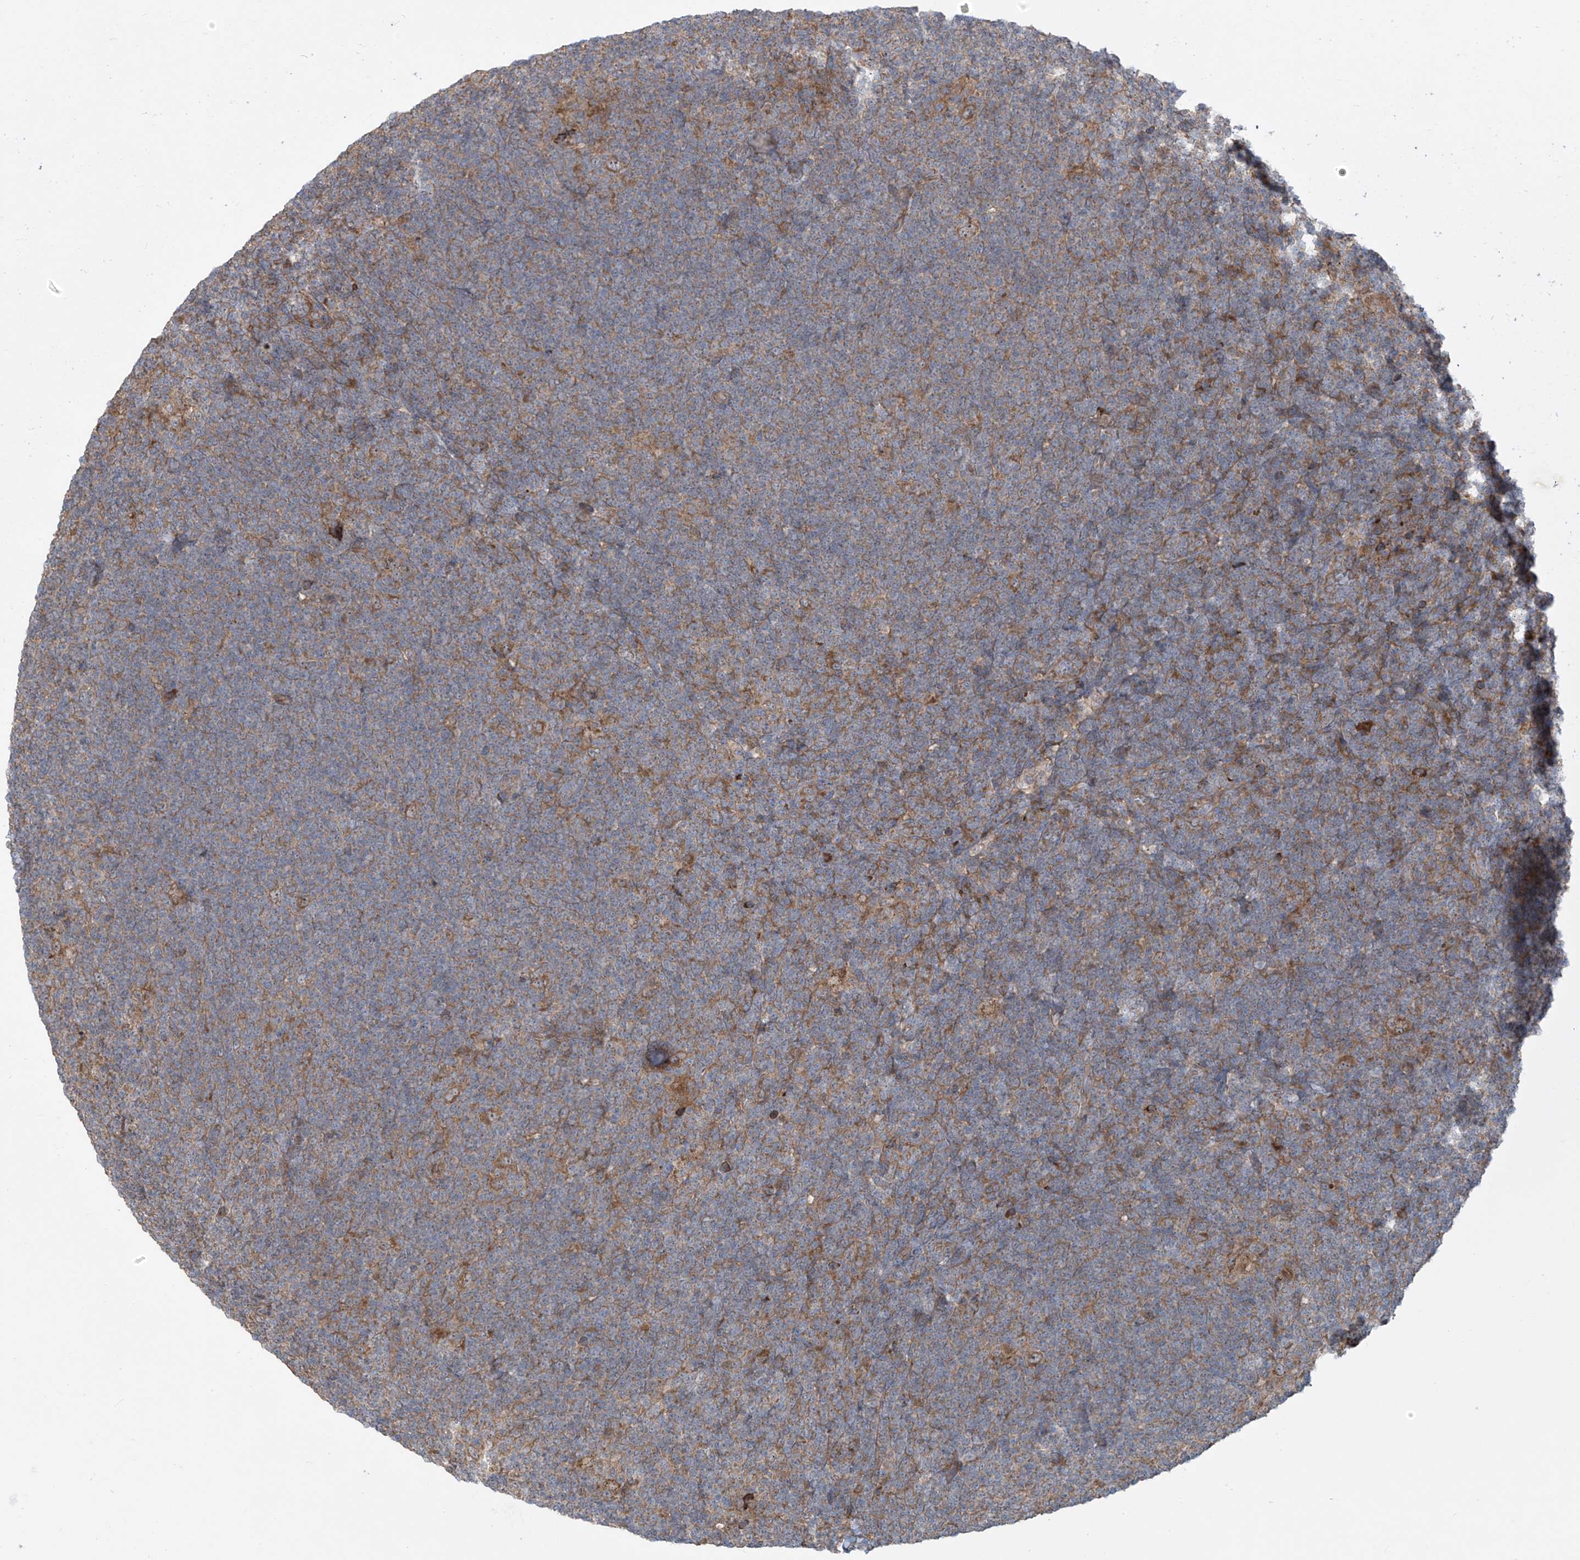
{"staining": {"intensity": "moderate", "quantity": ">75%", "location": "cytoplasmic/membranous"}, "tissue": "lymphoma", "cell_type": "Tumor cells", "image_type": "cancer", "snomed": [{"axis": "morphology", "description": "Hodgkin's disease, NOS"}, {"axis": "topography", "description": "Lymph node"}], "caption": "Protein expression by immunohistochemistry reveals moderate cytoplasmic/membranous staining in about >75% of tumor cells in lymphoma.", "gene": "KATNIP", "patient": {"sex": "female", "age": 57}}